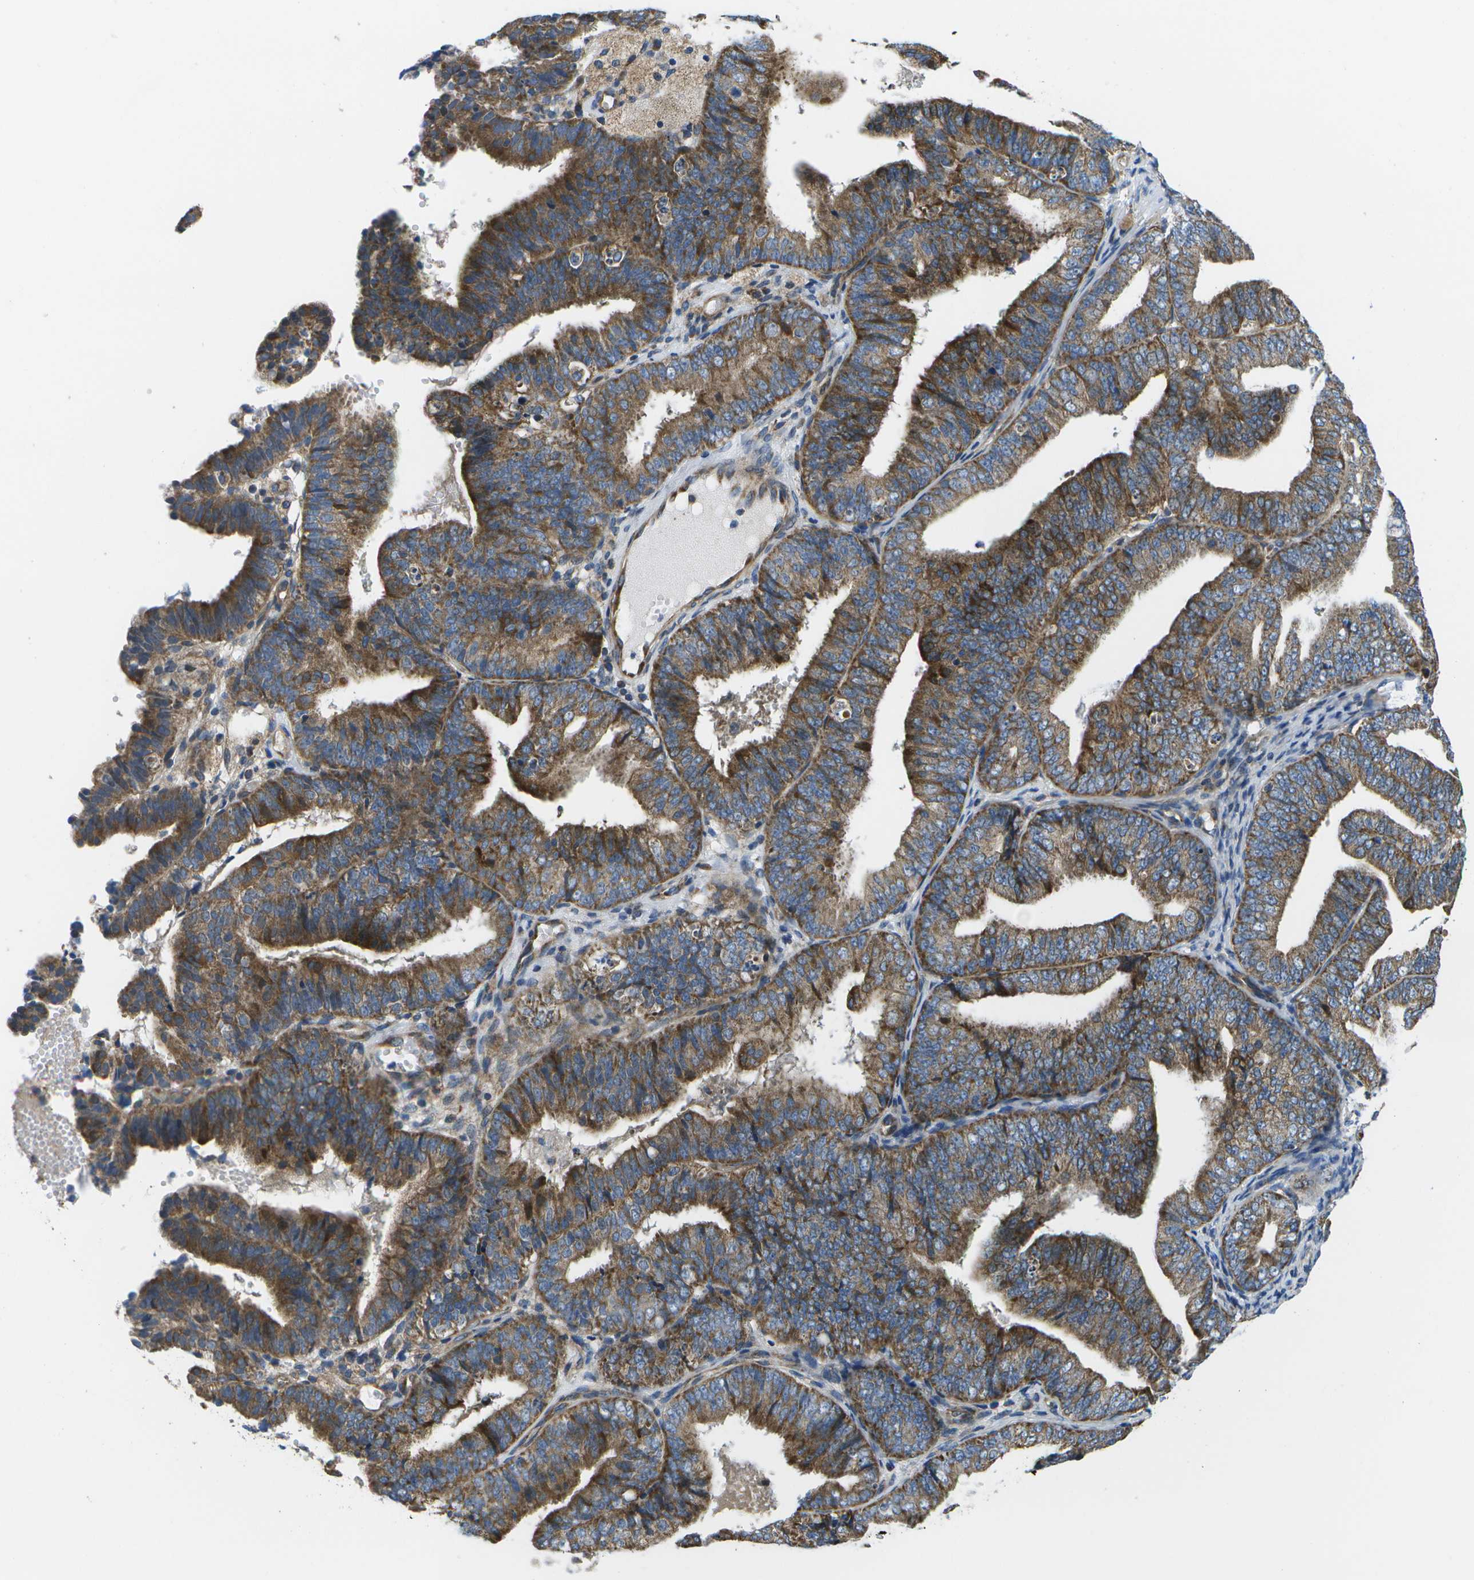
{"staining": {"intensity": "moderate", "quantity": ">75%", "location": "cytoplasmic/membranous"}, "tissue": "endometrial cancer", "cell_type": "Tumor cells", "image_type": "cancer", "snomed": [{"axis": "morphology", "description": "Adenocarcinoma, NOS"}, {"axis": "topography", "description": "Endometrium"}], "caption": "Immunohistochemistry micrograph of neoplastic tissue: endometrial cancer (adenocarcinoma) stained using immunohistochemistry (IHC) shows medium levels of moderate protein expression localized specifically in the cytoplasmic/membranous of tumor cells, appearing as a cytoplasmic/membranous brown color.", "gene": "MVK", "patient": {"sex": "female", "age": 63}}